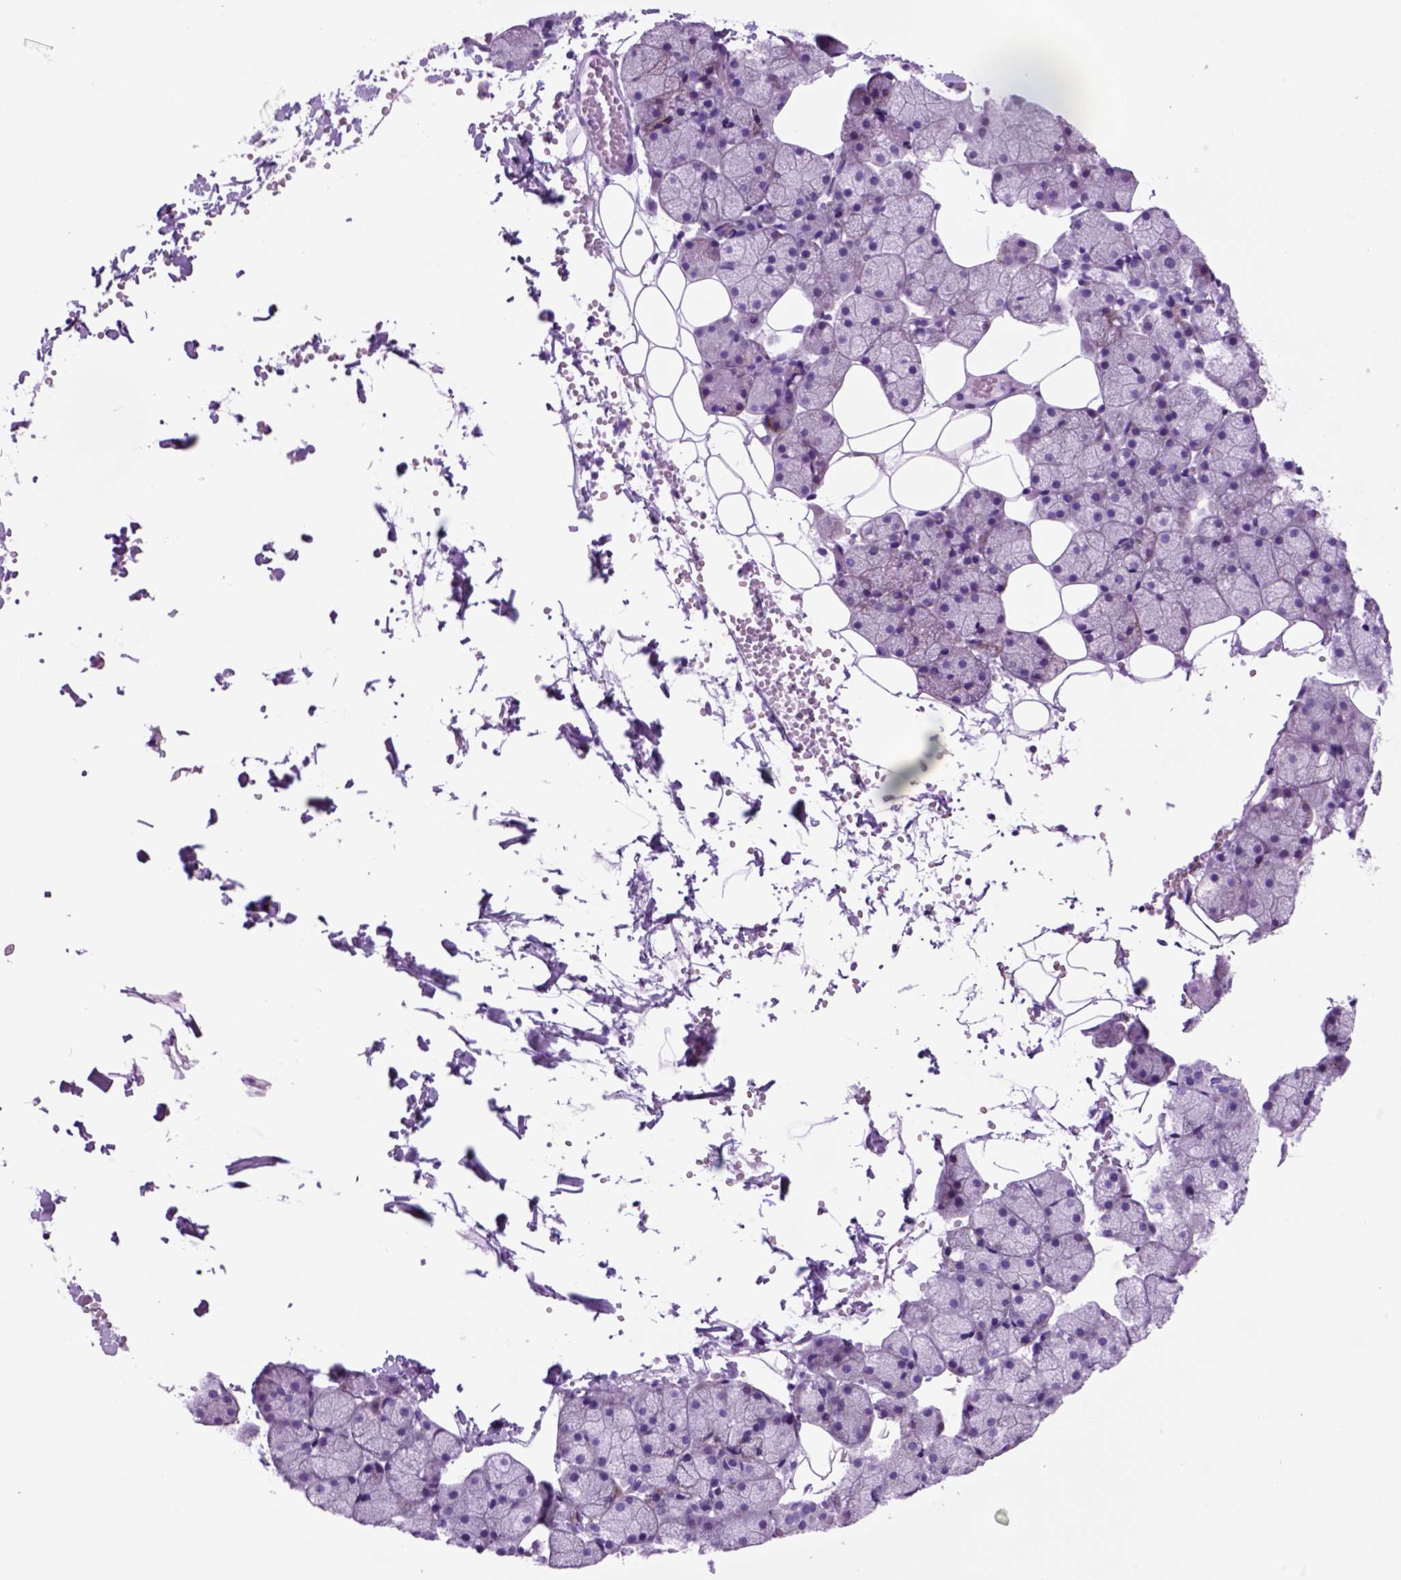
{"staining": {"intensity": "negative", "quantity": "none", "location": "none"}, "tissue": "salivary gland", "cell_type": "Glandular cells", "image_type": "normal", "snomed": [{"axis": "morphology", "description": "Normal tissue, NOS"}, {"axis": "topography", "description": "Salivary gland"}], "caption": "Glandular cells show no significant staining in normal salivary gland. (IHC, brightfield microscopy, high magnification).", "gene": "HHIPL2", "patient": {"sex": "male", "age": 38}}